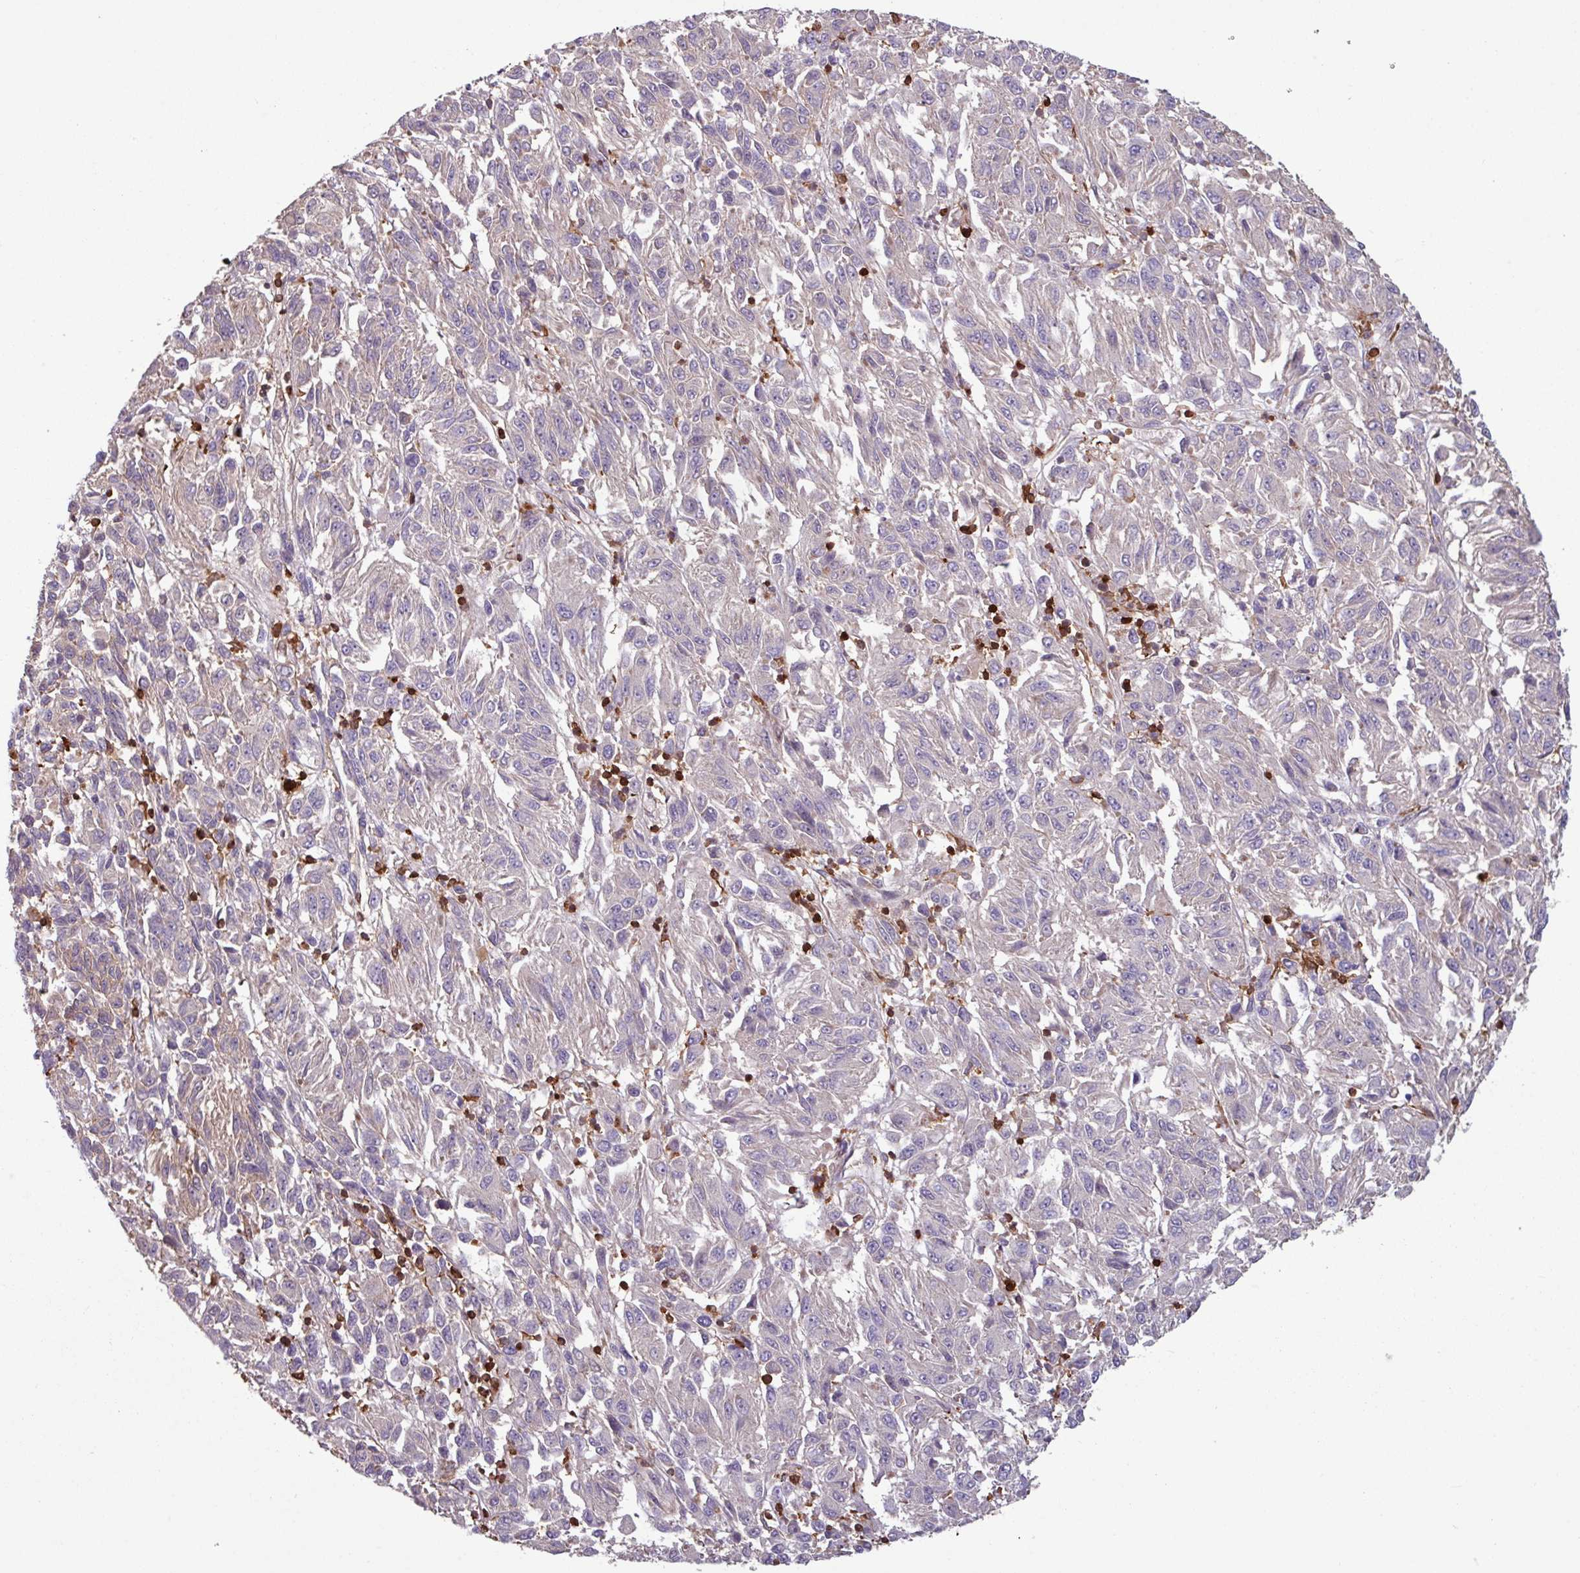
{"staining": {"intensity": "negative", "quantity": "none", "location": "none"}, "tissue": "melanoma", "cell_type": "Tumor cells", "image_type": "cancer", "snomed": [{"axis": "morphology", "description": "Malignant melanoma, Metastatic site"}, {"axis": "topography", "description": "Lung"}], "caption": "Histopathology image shows no protein staining in tumor cells of malignant melanoma (metastatic site) tissue.", "gene": "SEC61G", "patient": {"sex": "male", "age": 64}}